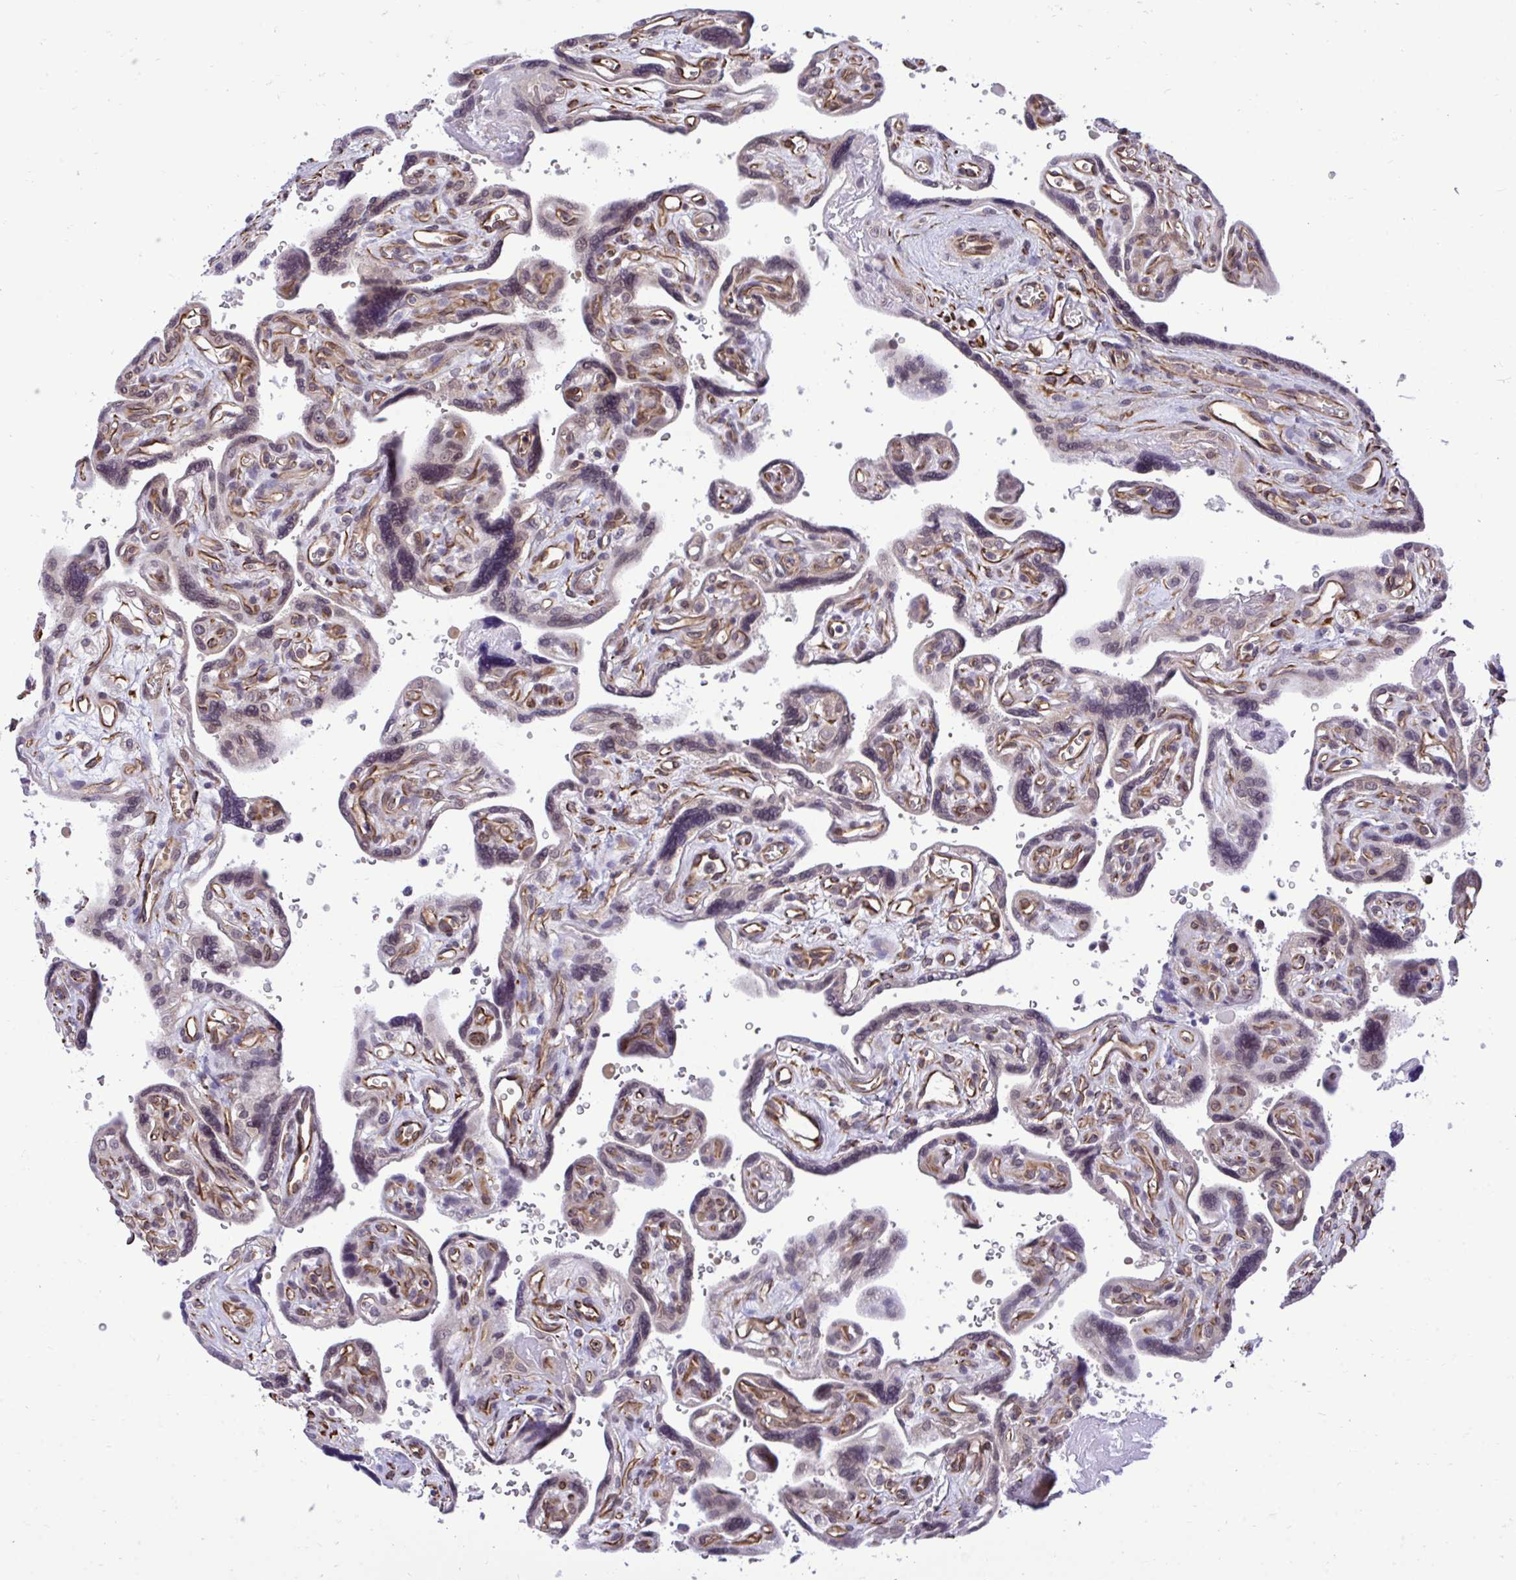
{"staining": {"intensity": "moderate", "quantity": ">75%", "location": "cytoplasmic/membranous"}, "tissue": "placenta", "cell_type": "Decidual cells", "image_type": "normal", "snomed": [{"axis": "morphology", "description": "Normal tissue, NOS"}, {"axis": "topography", "description": "Placenta"}], "caption": "Immunohistochemistry (IHC) of unremarkable human placenta exhibits medium levels of moderate cytoplasmic/membranous expression in approximately >75% of decidual cells. (brown staining indicates protein expression, while blue staining denotes nuclei).", "gene": "RPS15", "patient": {"sex": "female", "age": 39}}